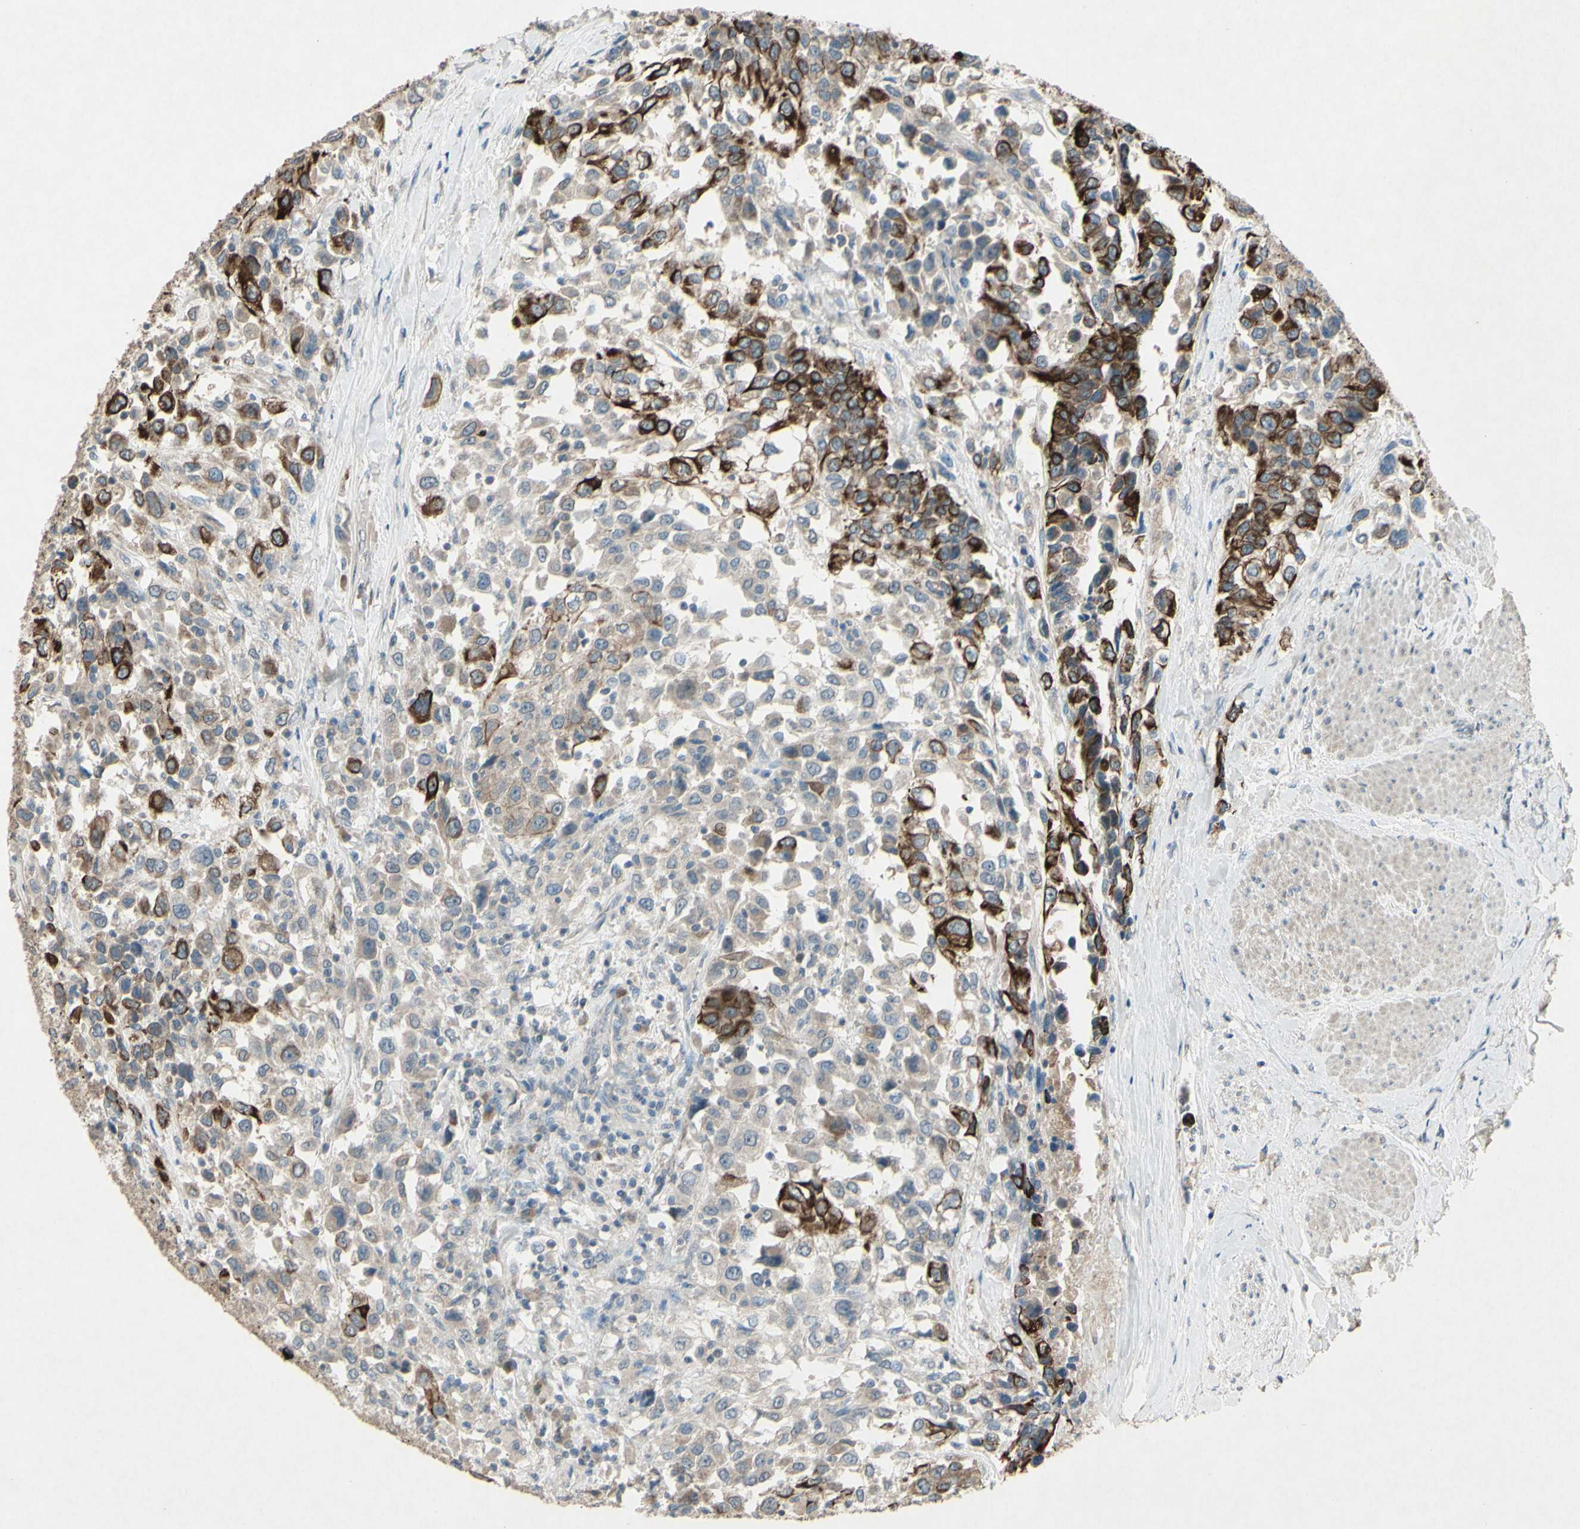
{"staining": {"intensity": "strong", "quantity": ">75%", "location": "cytoplasmic/membranous"}, "tissue": "urothelial cancer", "cell_type": "Tumor cells", "image_type": "cancer", "snomed": [{"axis": "morphology", "description": "Urothelial carcinoma, High grade"}, {"axis": "topography", "description": "Urinary bladder"}], "caption": "DAB (3,3'-diaminobenzidine) immunohistochemical staining of human urothelial cancer reveals strong cytoplasmic/membranous protein staining in approximately >75% of tumor cells. (Brightfield microscopy of DAB IHC at high magnification).", "gene": "TIMM21", "patient": {"sex": "female", "age": 80}}